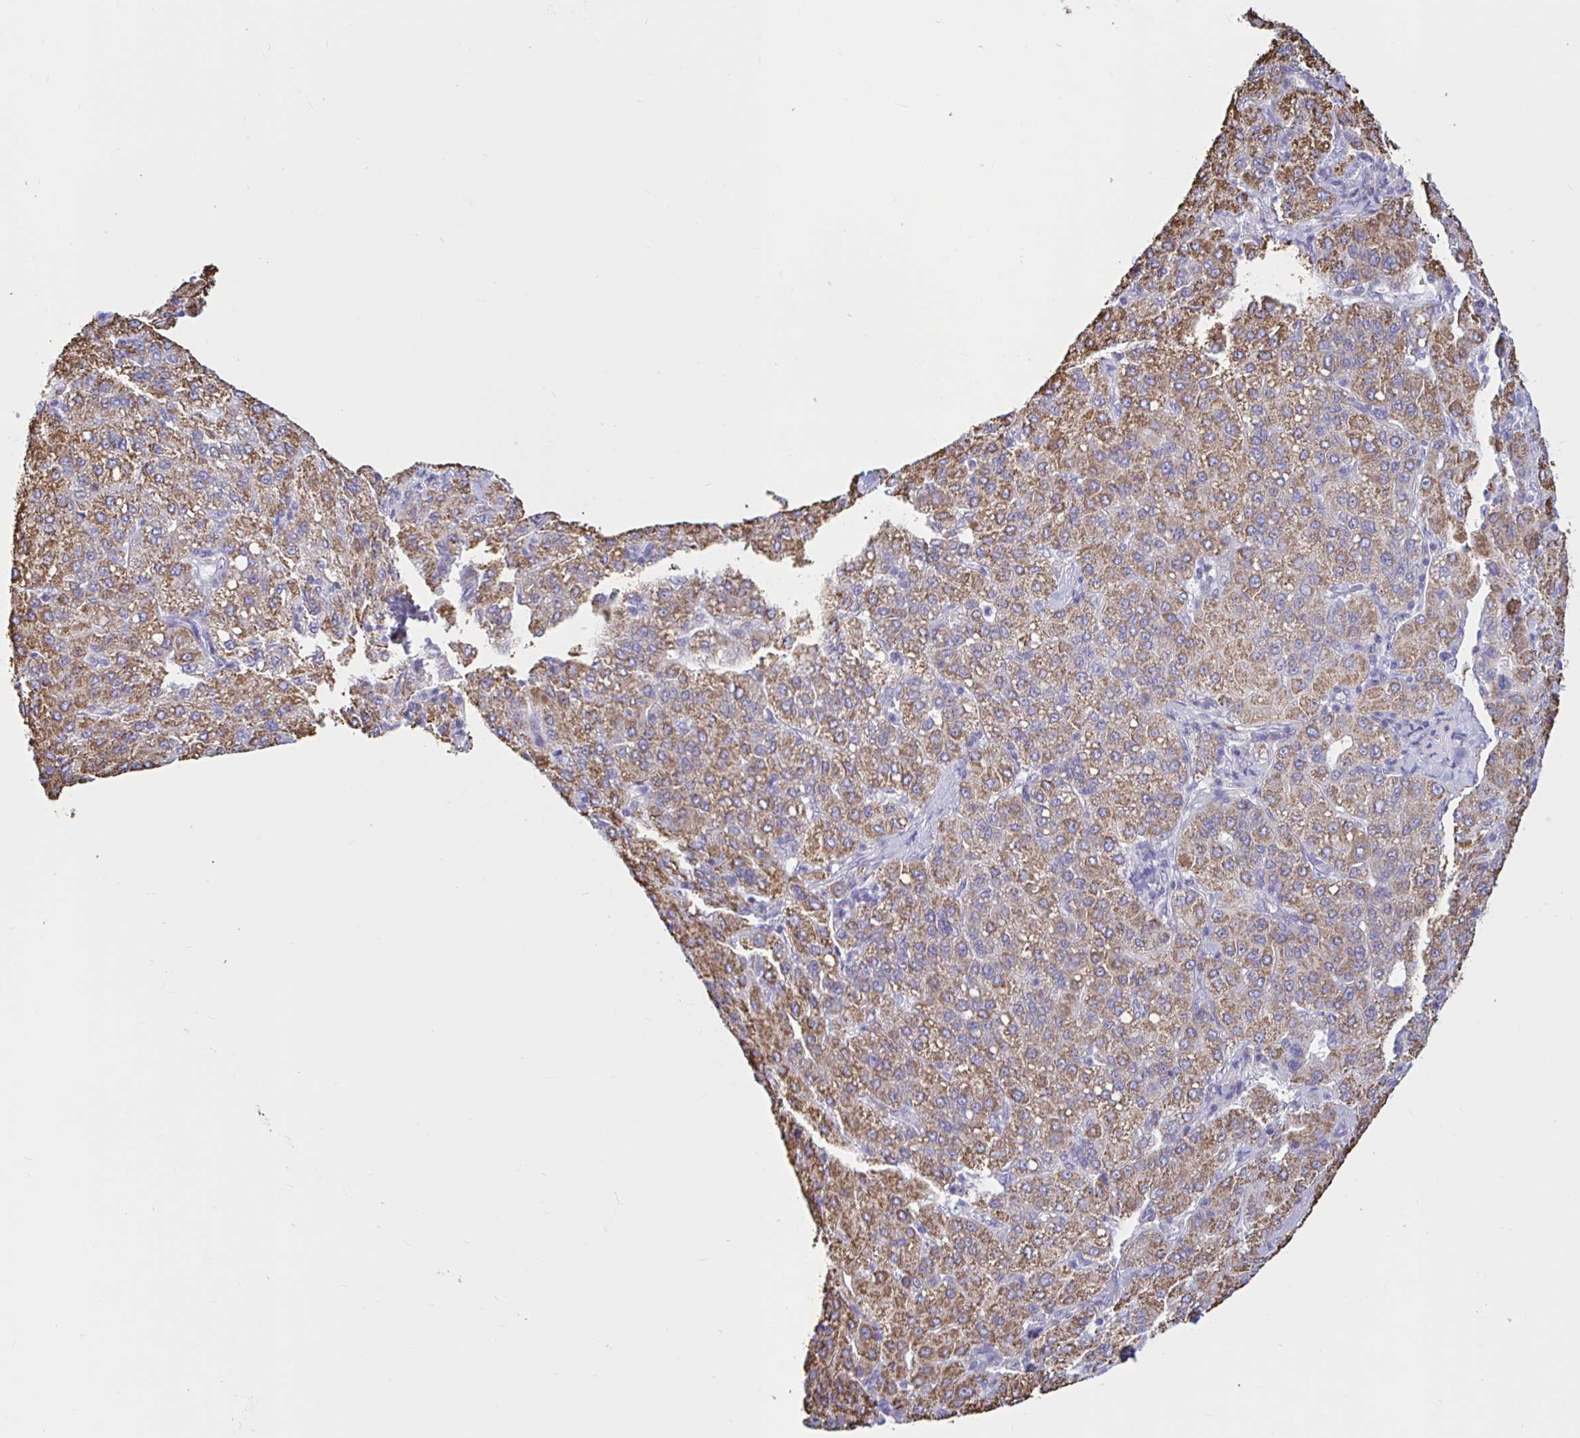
{"staining": {"intensity": "moderate", "quantity": ">75%", "location": "cytoplasmic/membranous"}, "tissue": "liver cancer", "cell_type": "Tumor cells", "image_type": "cancer", "snomed": [{"axis": "morphology", "description": "Carcinoma, Hepatocellular, NOS"}, {"axis": "topography", "description": "Liver"}], "caption": "Immunohistochemistry photomicrograph of neoplastic tissue: human liver cancer (hepatocellular carcinoma) stained using IHC demonstrates medium levels of moderate protein expression localized specifically in the cytoplasmic/membranous of tumor cells, appearing as a cytoplasmic/membranous brown color.", "gene": "NBPF3", "patient": {"sex": "male", "age": 65}}